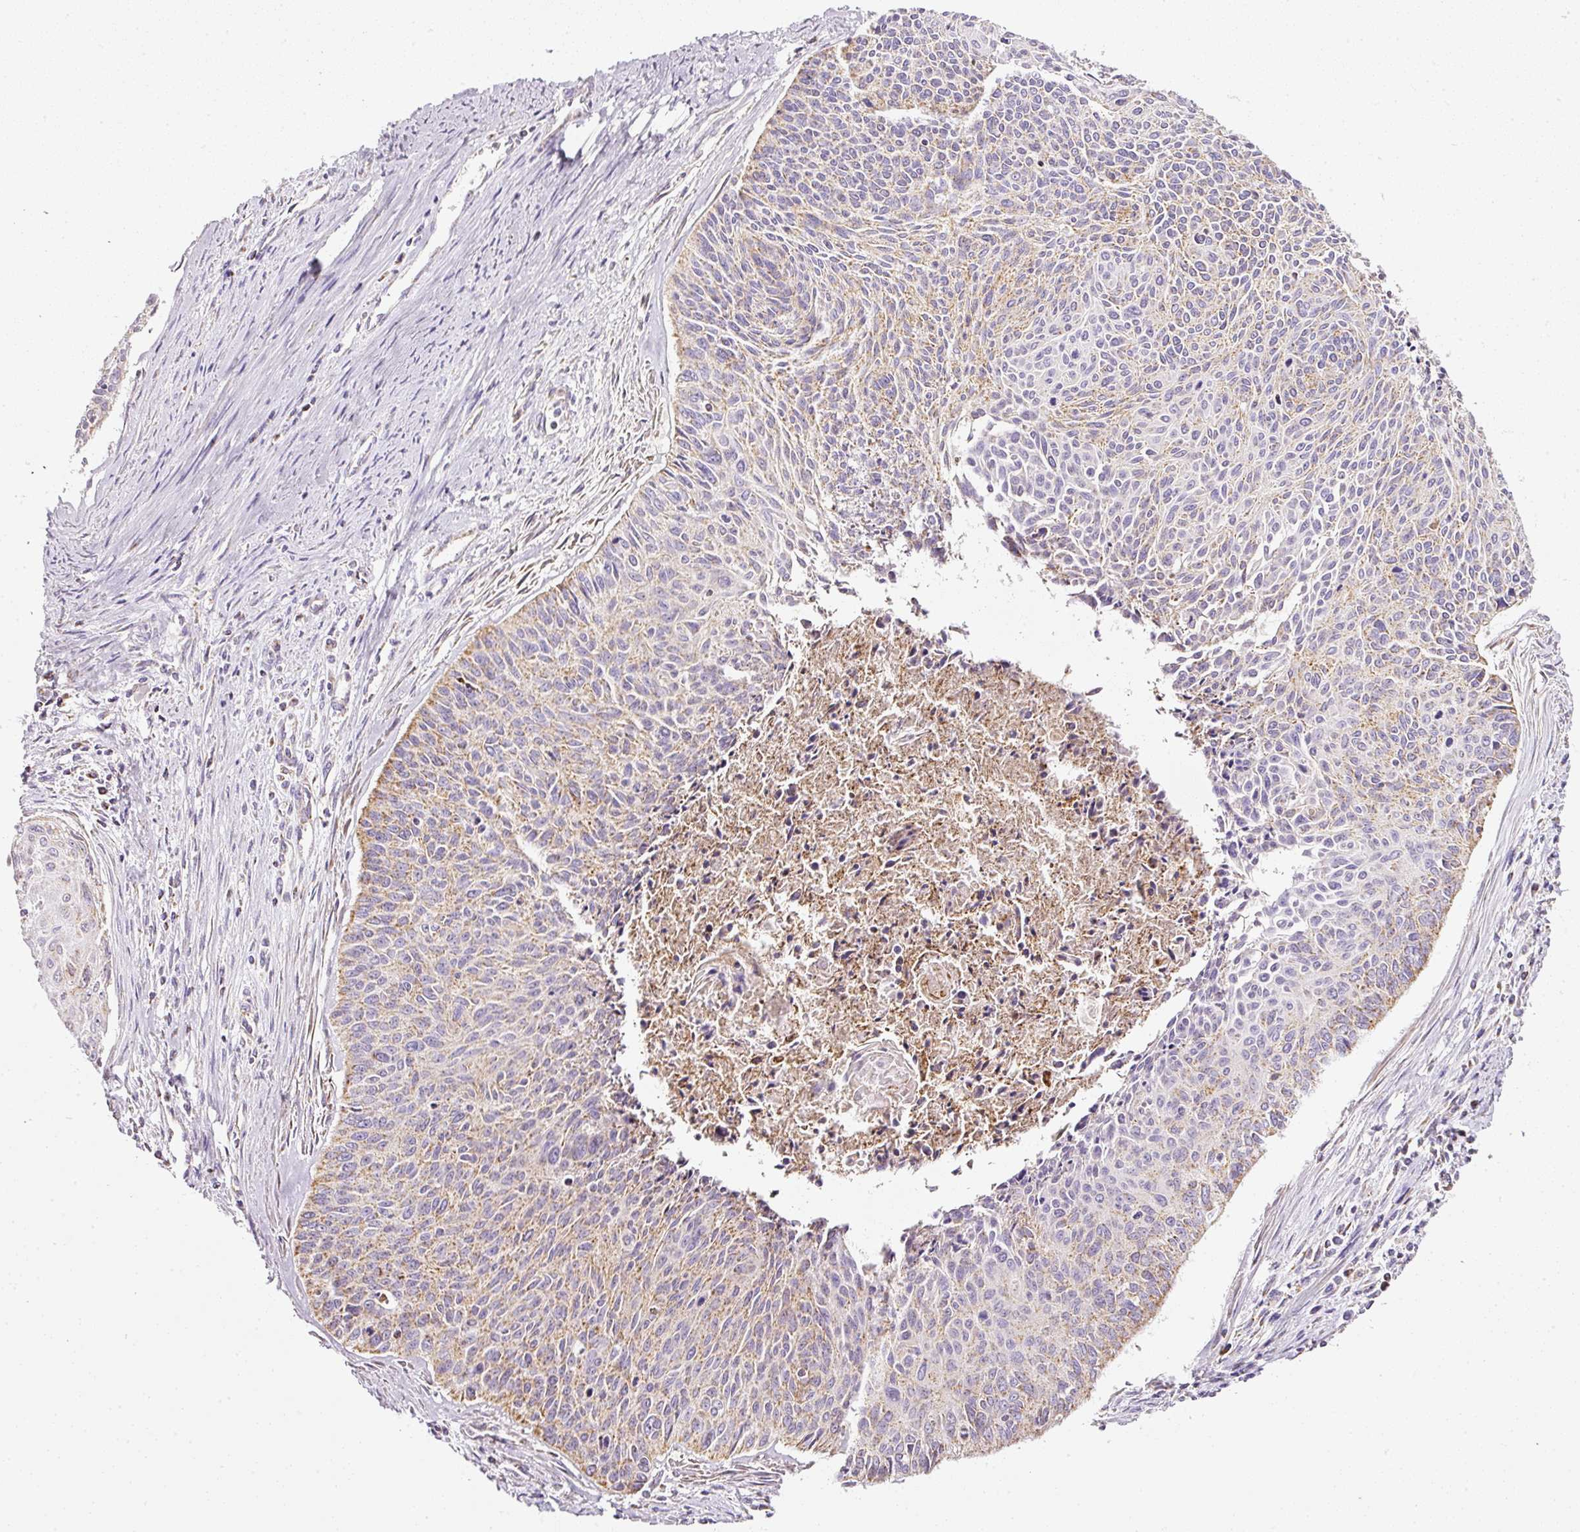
{"staining": {"intensity": "moderate", "quantity": "25%-75%", "location": "cytoplasmic/membranous"}, "tissue": "cervical cancer", "cell_type": "Tumor cells", "image_type": "cancer", "snomed": [{"axis": "morphology", "description": "Squamous cell carcinoma, NOS"}, {"axis": "topography", "description": "Cervix"}], "caption": "The micrograph exhibits immunohistochemical staining of squamous cell carcinoma (cervical). There is moderate cytoplasmic/membranous staining is present in about 25%-75% of tumor cells.", "gene": "SDHA", "patient": {"sex": "female", "age": 55}}